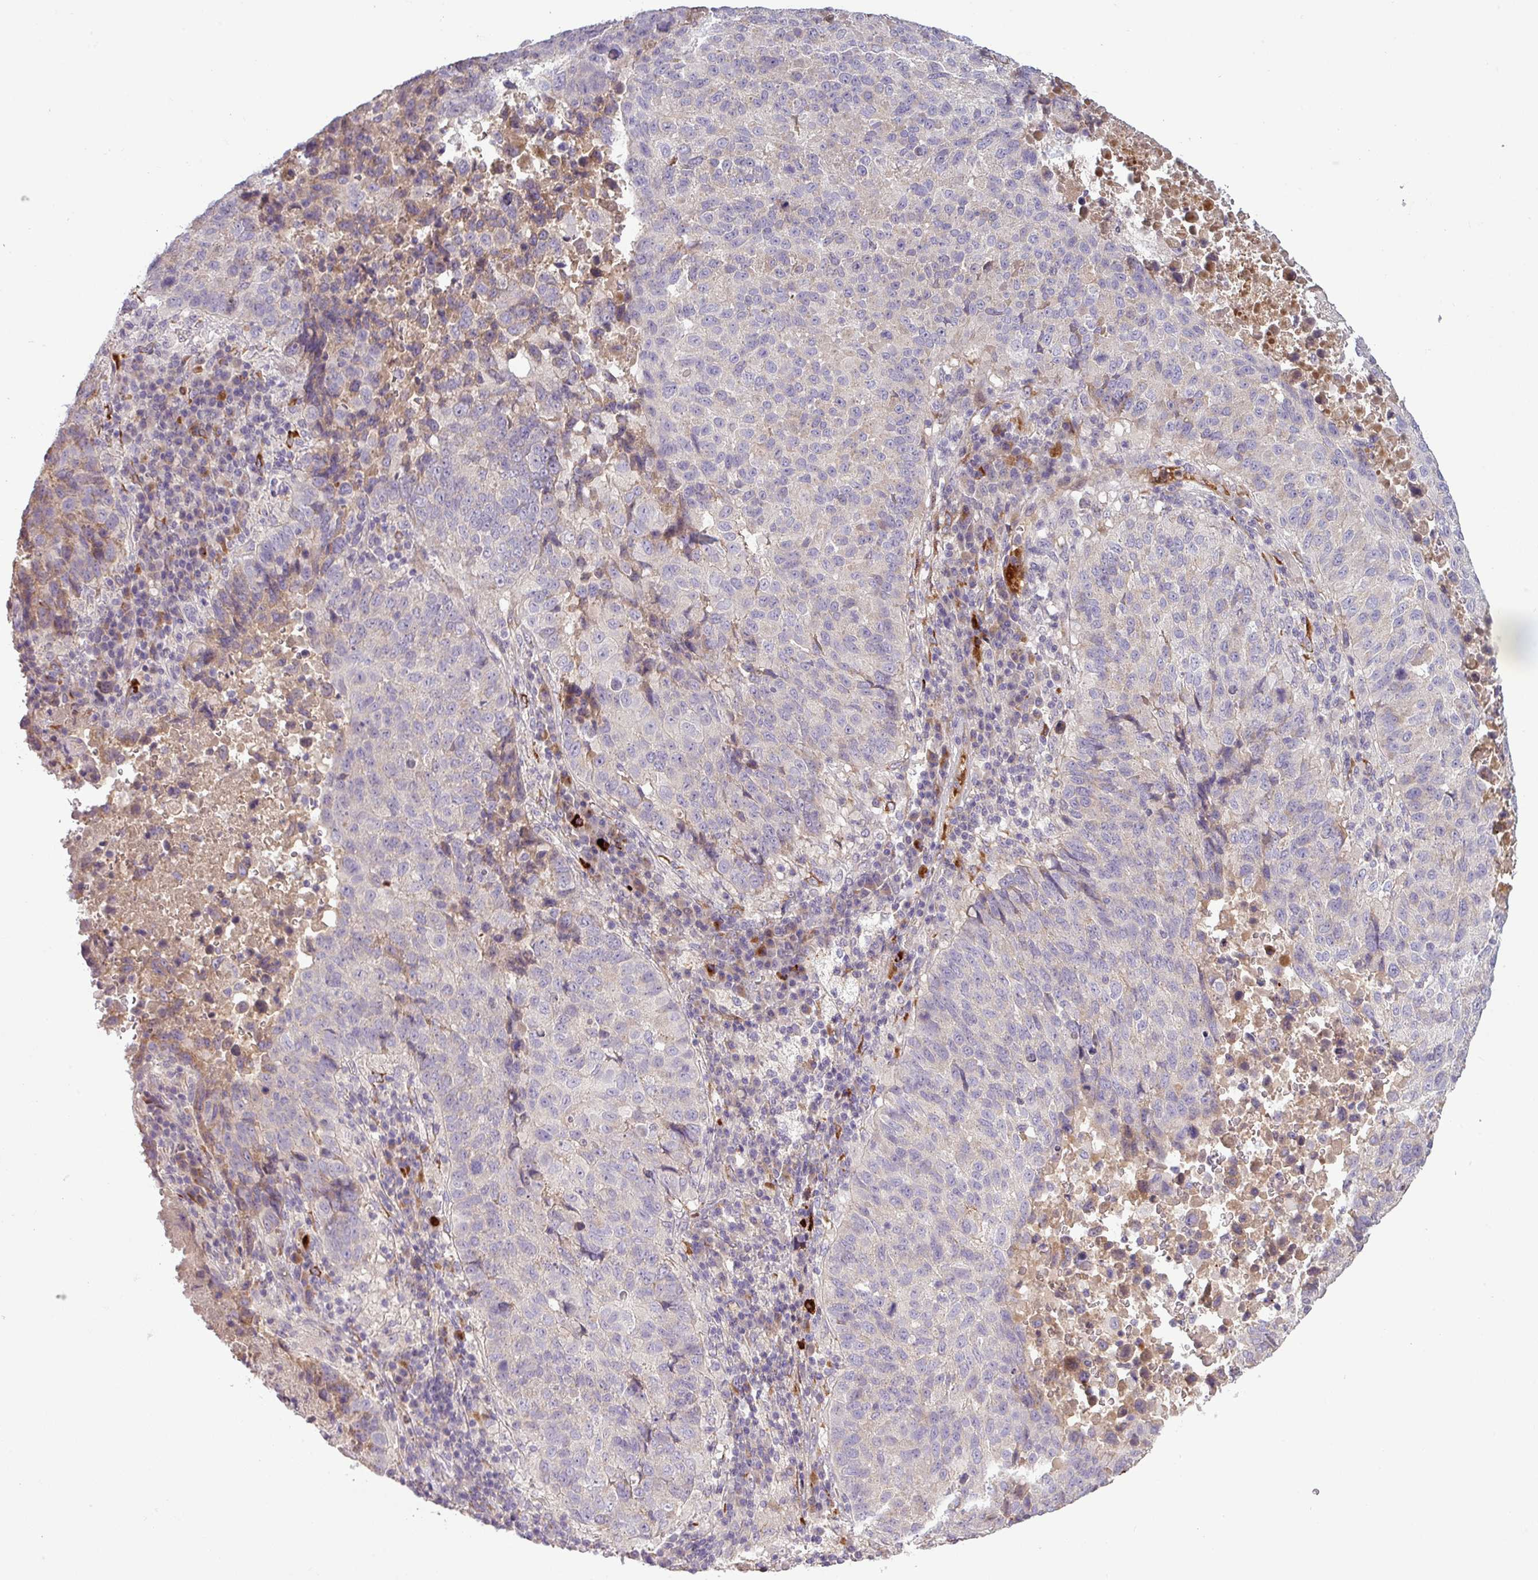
{"staining": {"intensity": "negative", "quantity": "none", "location": "none"}, "tissue": "lung cancer", "cell_type": "Tumor cells", "image_type": "cancer", "snomed": [{"axis": "morphology", "description": "Squamous cell carcinoma, NOS"}, {"axis": "topography", "description": "Lung"}], "caption": "Tumor cells are negative for brown protein staining in squamous cell carcinoma (lung). (DAB immunohistochemistry with hematoxylin counter stain).", "gene": "PAPLN", "patient": {"sex": "male", "age": 73}}